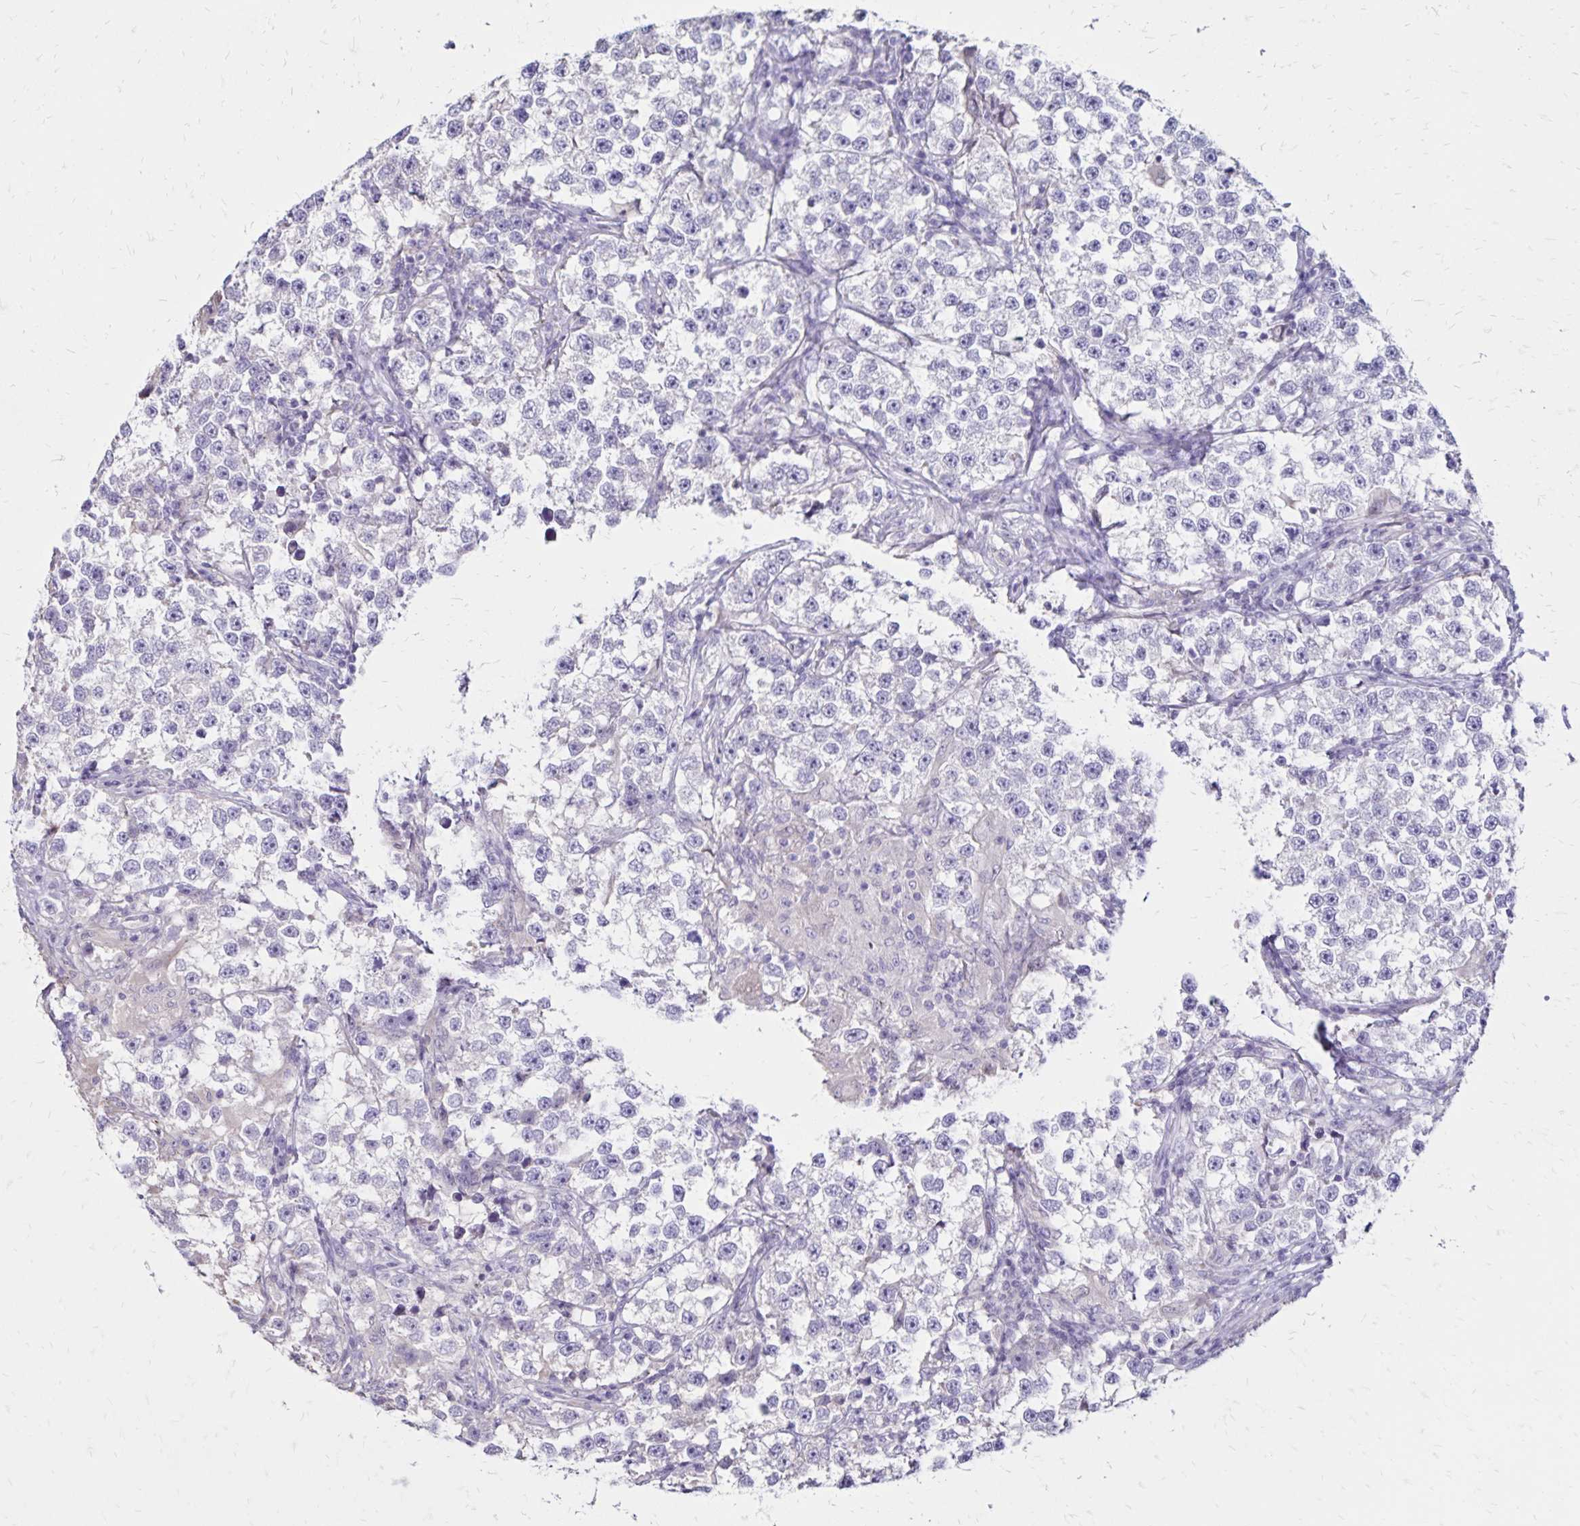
{"staining": {"intensity": "negative", "quantity": "none", "location": "none"}, "tissue": "testis cancer", "cell_type": "Tumor cells", "image_type": "cancer", "snomed": [{"axis": "morphology", "description": "Seminoma, NOS"}, {"axis": "topography", "description": "Testis"}], "caption": "The histopathology image exhibits no significant positivity in tumor cells of testis cancer (seminoma).", "gene": "SH3GL3", "patient": {"sex": "male", "age": 46}}